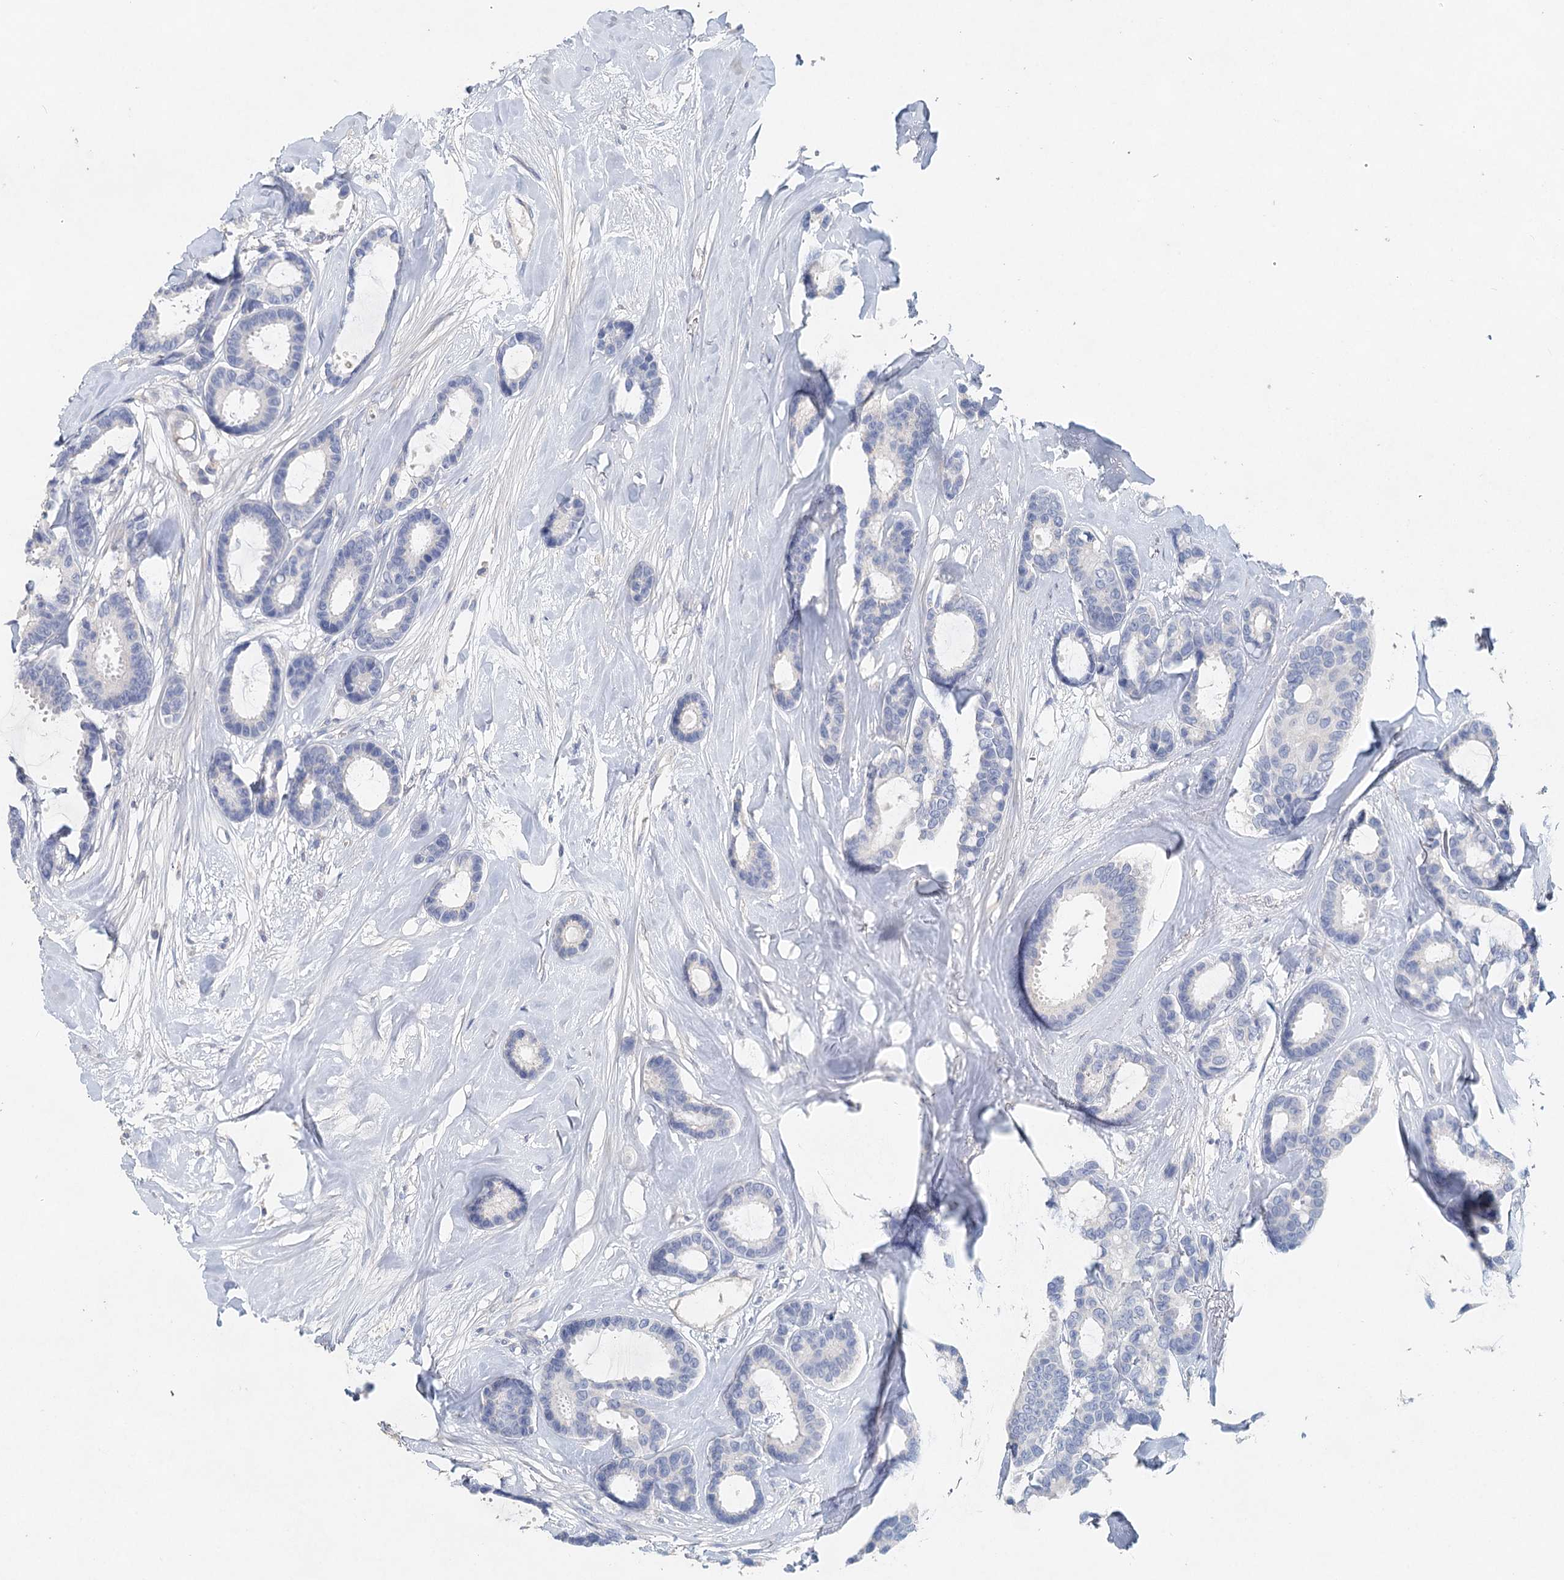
{"staining": {"intensity": "negative", "quantity": "none", "location": "none"}, "tissue": "breast cancer", "cell_type": "Tumor cells", "image_type": "cancer", "snomed": [{"axis": "morphology", "description": "Duct carcinoma"}, {"axis": "topography", "description": "Breast"}], "caption": "Immunohistochemistry (IHC) histopathology image of human breast cancer (intraductal carcinoma) stained for a protein (brown), which shows no staining in tumor cells. (IHC, brightfield microscopy, high magnification).", "gene": "MYL6B", "patient": {"sex": "female", "age": 87}}